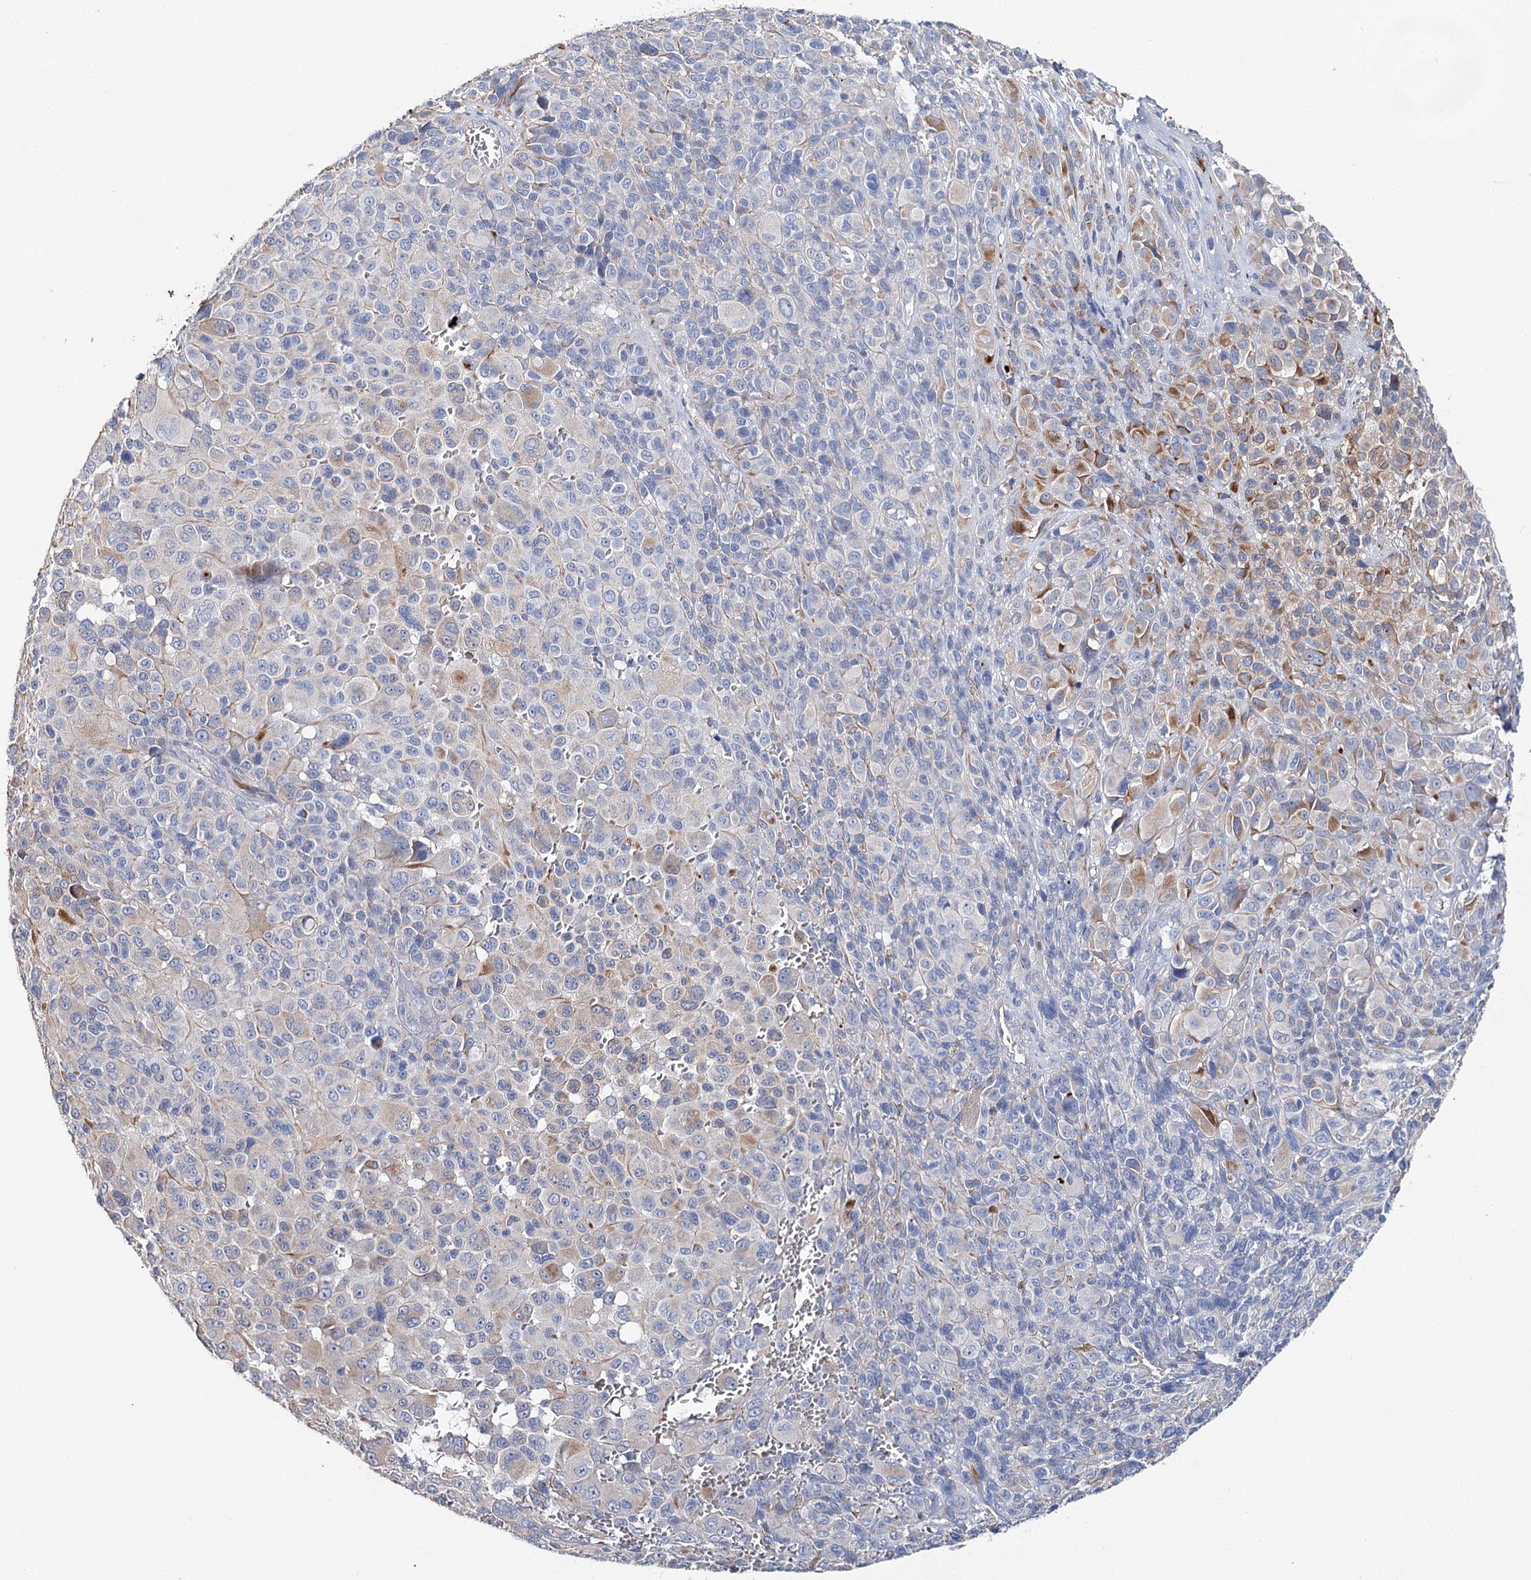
{"staining": {"intensity": "negative", "quantity": "none", "location": "none"}, "tissue": "melanoma", "cell_type": "Tumor cells", "image_type": "cancer", "snomed": [{"axis": "morphology", "description": "Malignant melanoma, NOS"}, {"axis": "topography", "description": "Skin of trunk"}], "caption": "This is an IHC photomicrograph of human melanoma. There is no positivity in tumor cells.", "gene": "EPYC", "patient": {"sex": "male", "age": 71}}